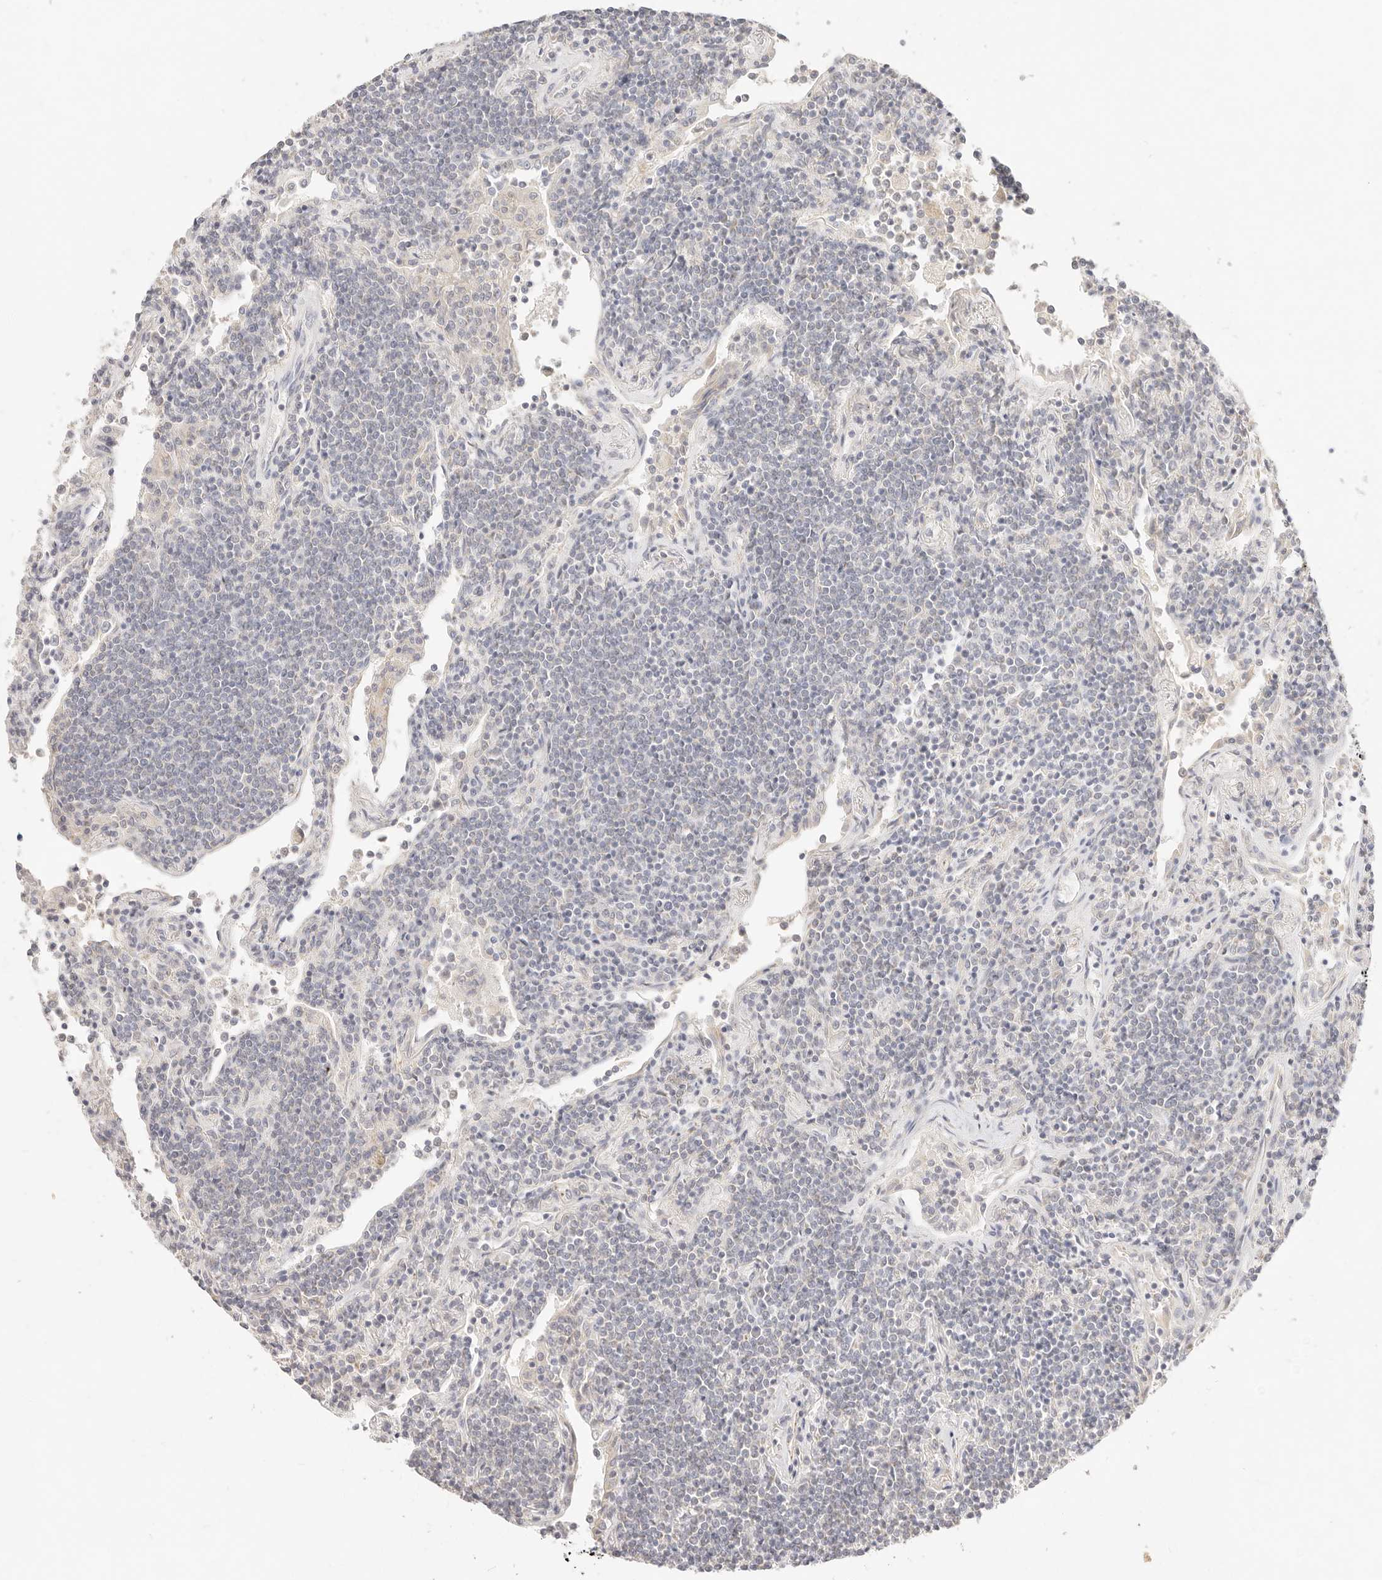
{"staining": {"intensity": "negative", "quantity": "none", "location": "none"}, "tissue": "lymphoma", "cell_type": "Tumor cells", "image_type": "cancer", "snomed": [{"axis": "morphology", "description": "Malignant lymphoma, non-Hodgkin's type, Low grade"}, {"axis": "topography", "description": "Lung"}], "caption": "High magnification brightfield microscopy of lymphoma stained with DAB (brown) and counterstained with hematoxylin (blue): tumor cells show no significant positivity.", "gene": "GPR156", "patient": {"sex": "female", "age": 71}}